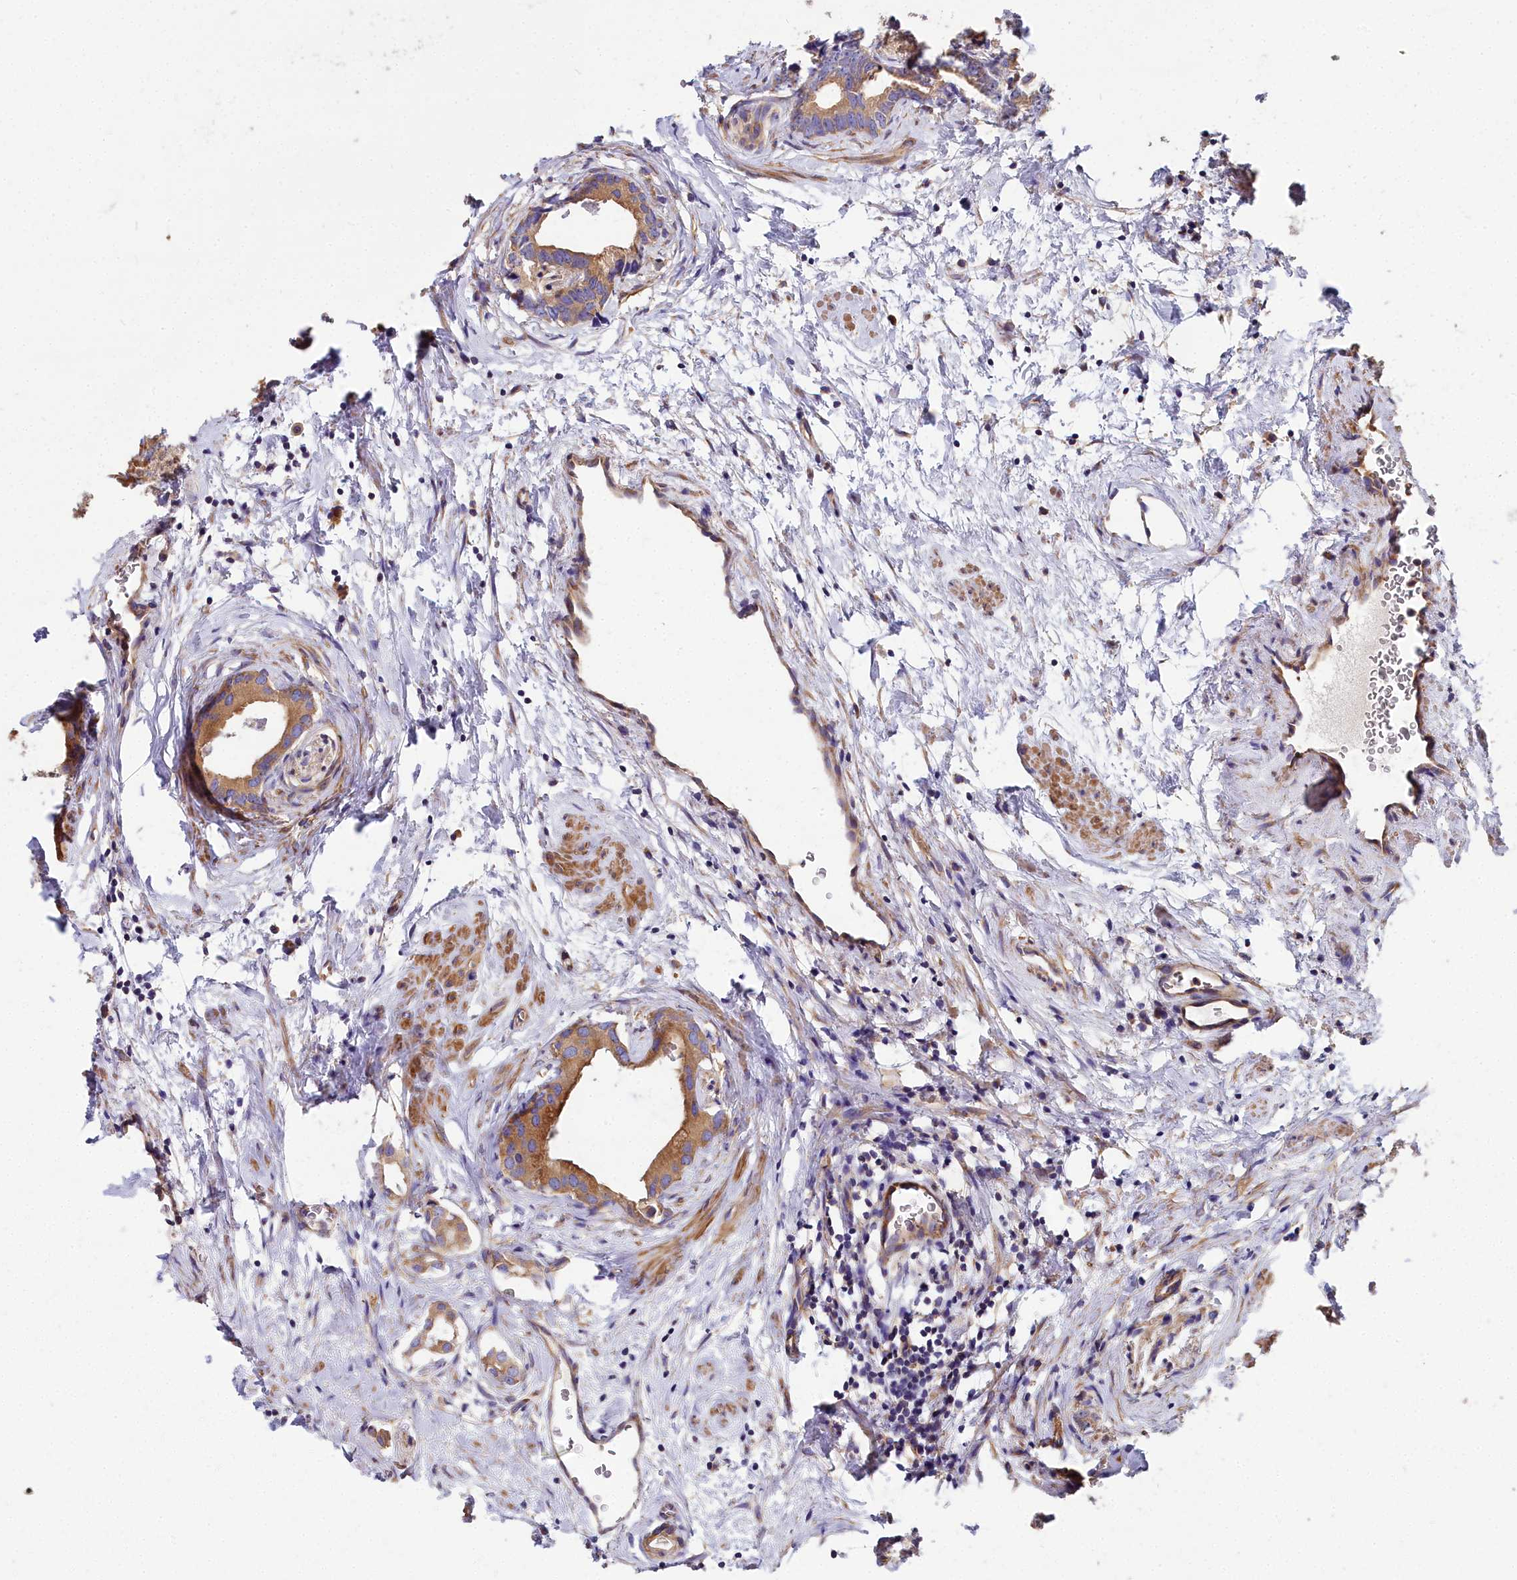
{"staining": {"intensity": "moderate", "quantity": ">75%", "location": "cytoplasmic/membranous"}, "tissue": "prostate cancer", "cell_type": "Tumor cells", "image_type": "cancer", "snomed": [{"axis": "morphology", "description": "Adenocarcinoma, Low grade"}, {"axis": "topography", "description": "Prostate"}], "caption": "Protein expression analysis of human prostate low-grade adenocarcinoma reveals moderate cytoplasmic/membranous expression in about >75% of tumor cells.", "gene": "DCTN3", "patient": {"sex": "male", "age": 63}}